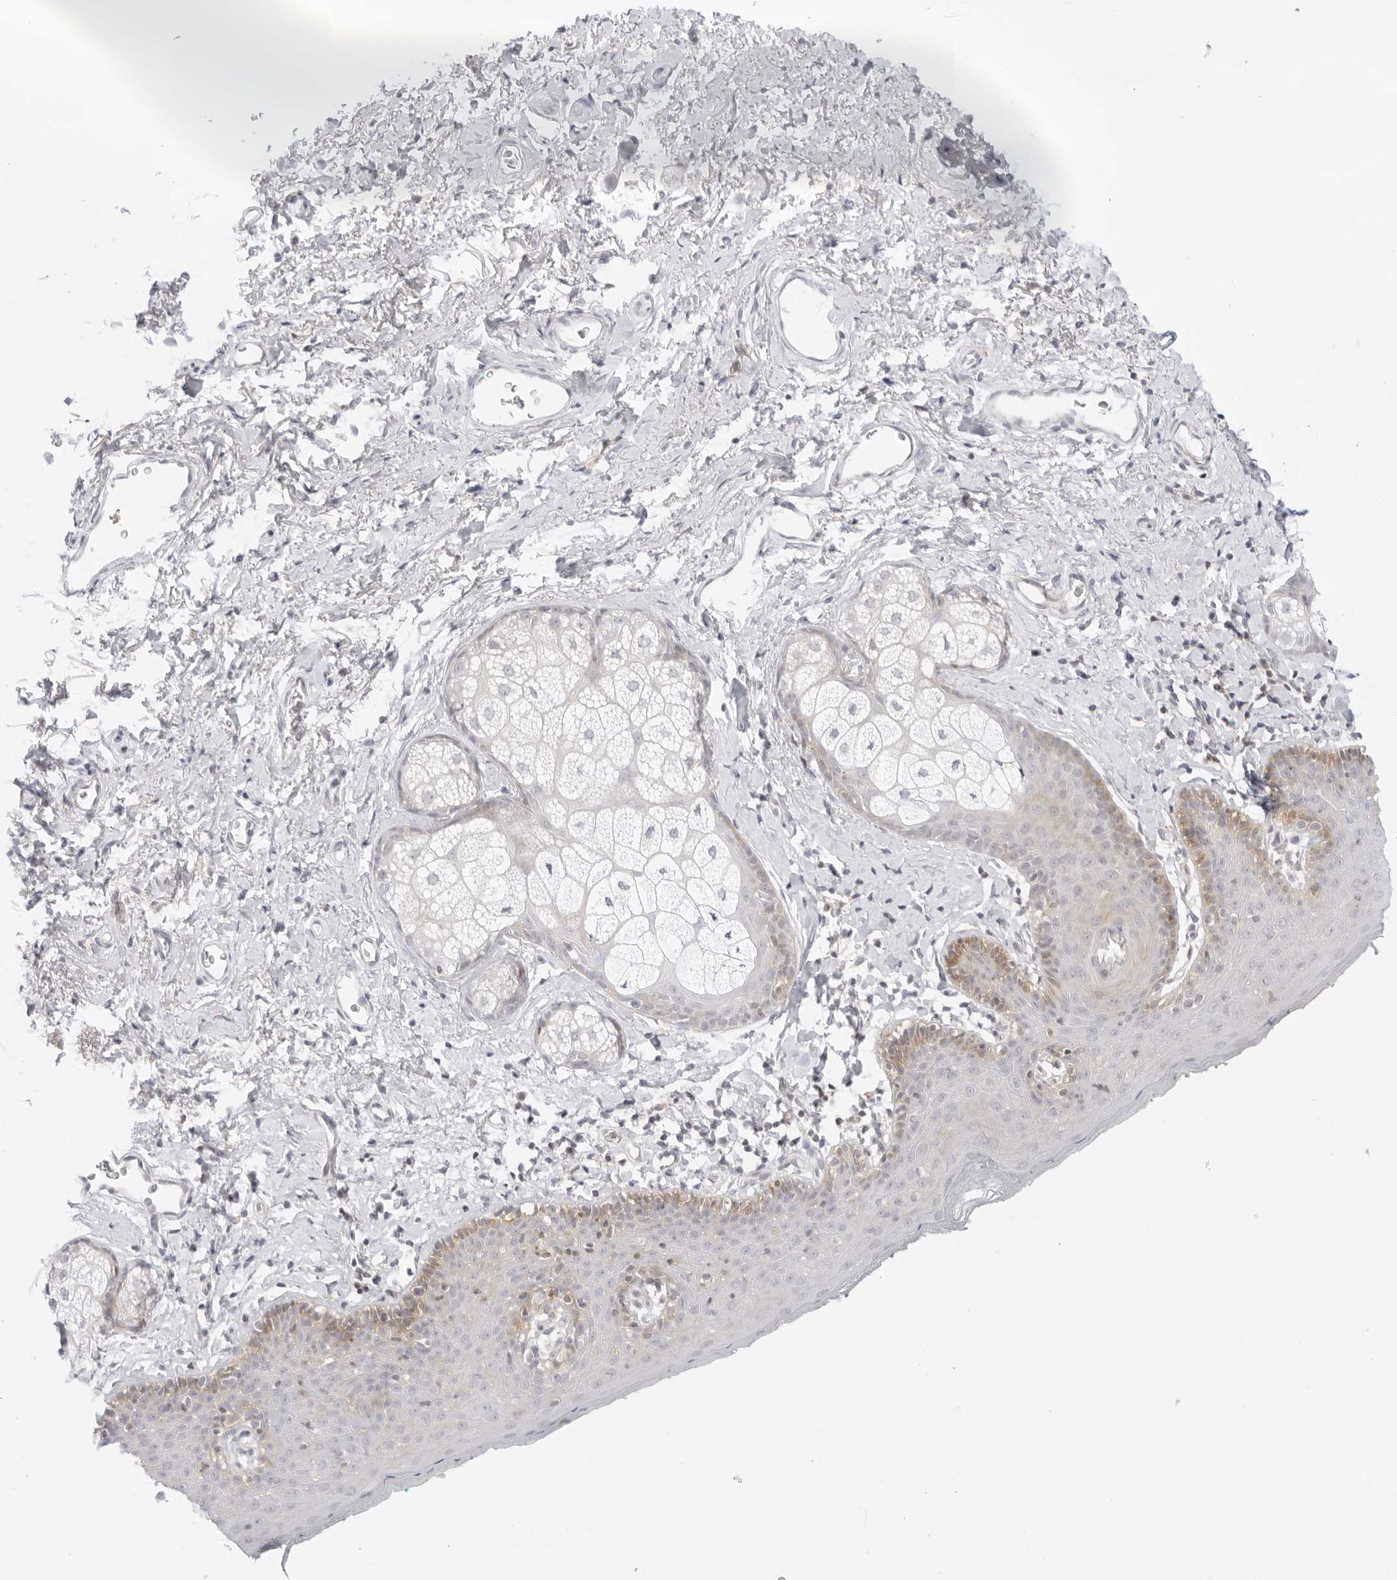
{"staining": {"intensity": "moderate", "quantity": "<25%", "location": "cytoplasmic/membranous"}, "tissue": "skin", "cell_type": "Epidermal cells", "image_type": "normal", "snomed": [{"axis": "morphology", "description": "Normal tissue, NOS"}, {"axis": "topography", "description": "Vulva"}], "caption": "Protein expression analysis of unremarkable skin reveals moderate cytoplasmic/membranous expression in about <25% of epidermal cells. Nuclei are stained in blue.", "gene": "TNFRSF14", "patient": {"sex": "female", "age": 66}}